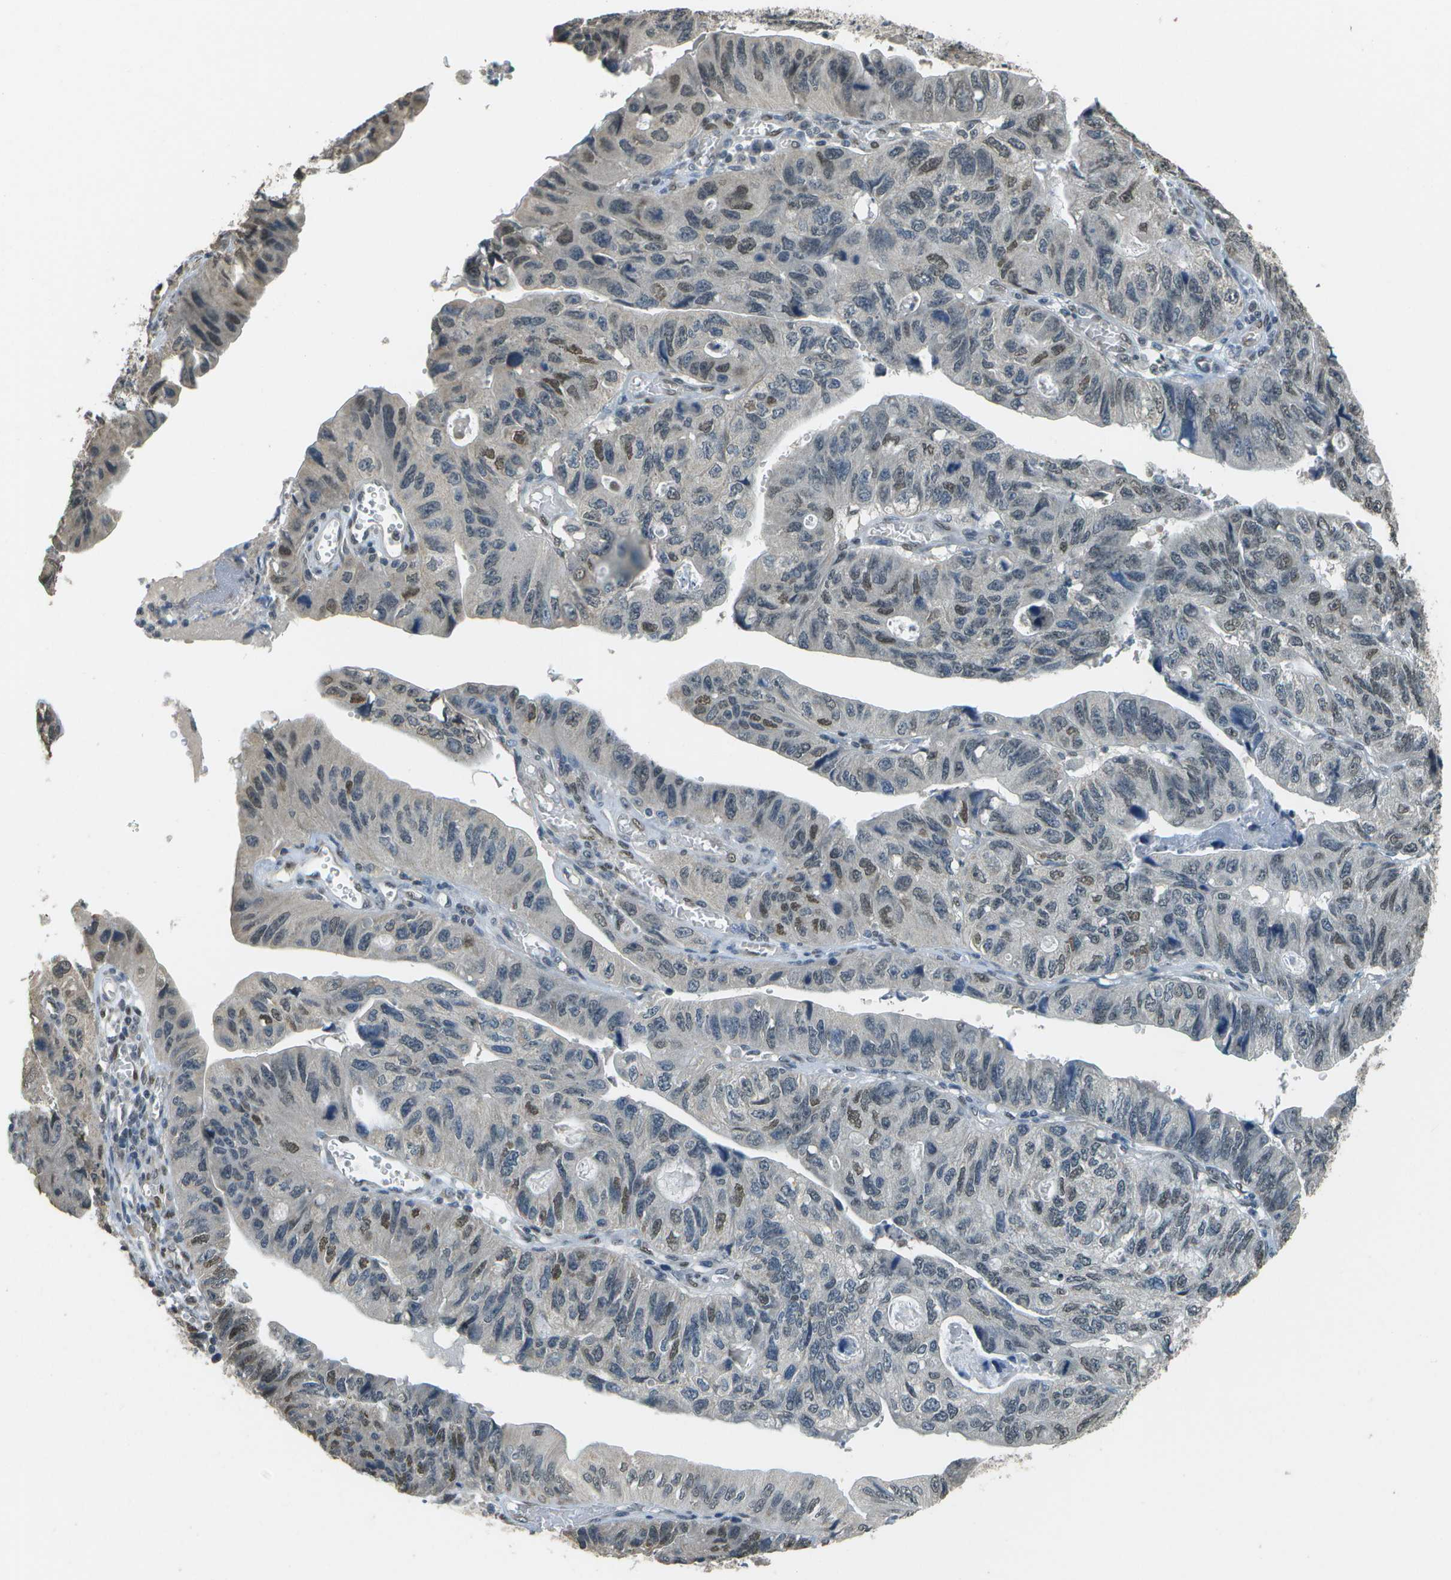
{"staining": {"intensity": "moderate", "quantity": "<25%", "location": "nuclear"}, "tissue": "stomach cancer", "cell_type": "Tumor cells", "image_type": "cancer", "snomed": [{"axis": "morphology", "description": "Adenocarcinoma, NOS"}, {"axis": "topography", "description": "Stomach"}], "caption": "Protein staining of stomach cancer (adenocarcinoma) tissue shows moderate nuclear positivity in about <25% of tumor cells.", "gene": "ABL2", "patient": {"sex": "male", "age": 59}}